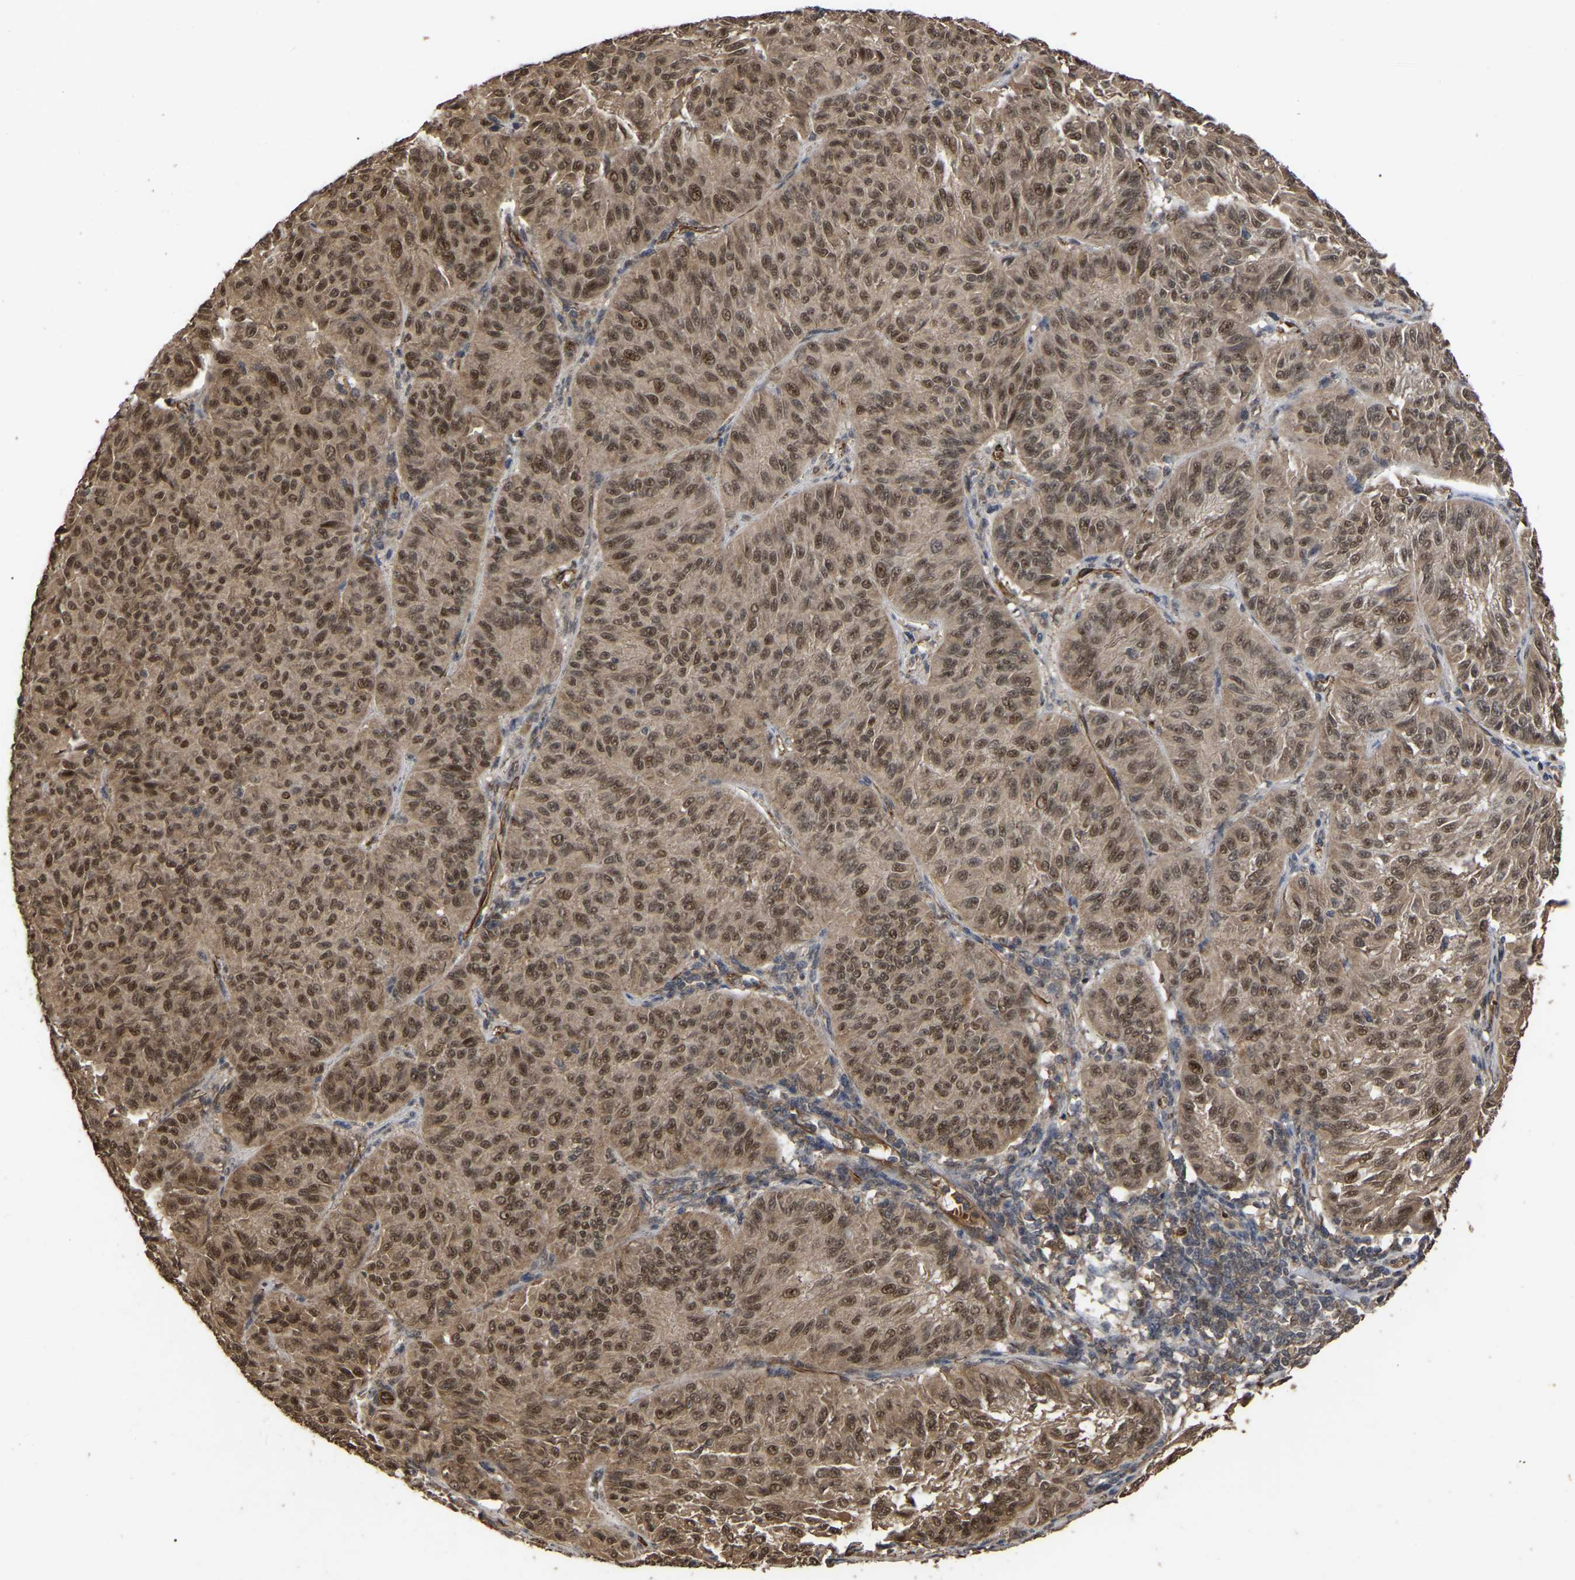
{"staining": {"intensity": "moderate", "quantity": ">75%", "location": "cytoplasmic/membranous,nuclear"}, "tissue": "melanoma", "cell_type": "Tumor cells", "image_type": "cancer", "snomed": [{"axis": "morphology", "description": "Malignant melanoma, NOS"}, {"axis": "topography", "description": "Skin"}], "caption": "Immunohistochemistry (IHC) photomicrograph of melanoma stained for a protein (brown), which demonstrates medium levels of moderate cytoplasmic/membranous and nuclear positivity in approximately >75% of tumor cells.", "gene": "FAM161B", "patient": {"sex": "female", "age": 72}}